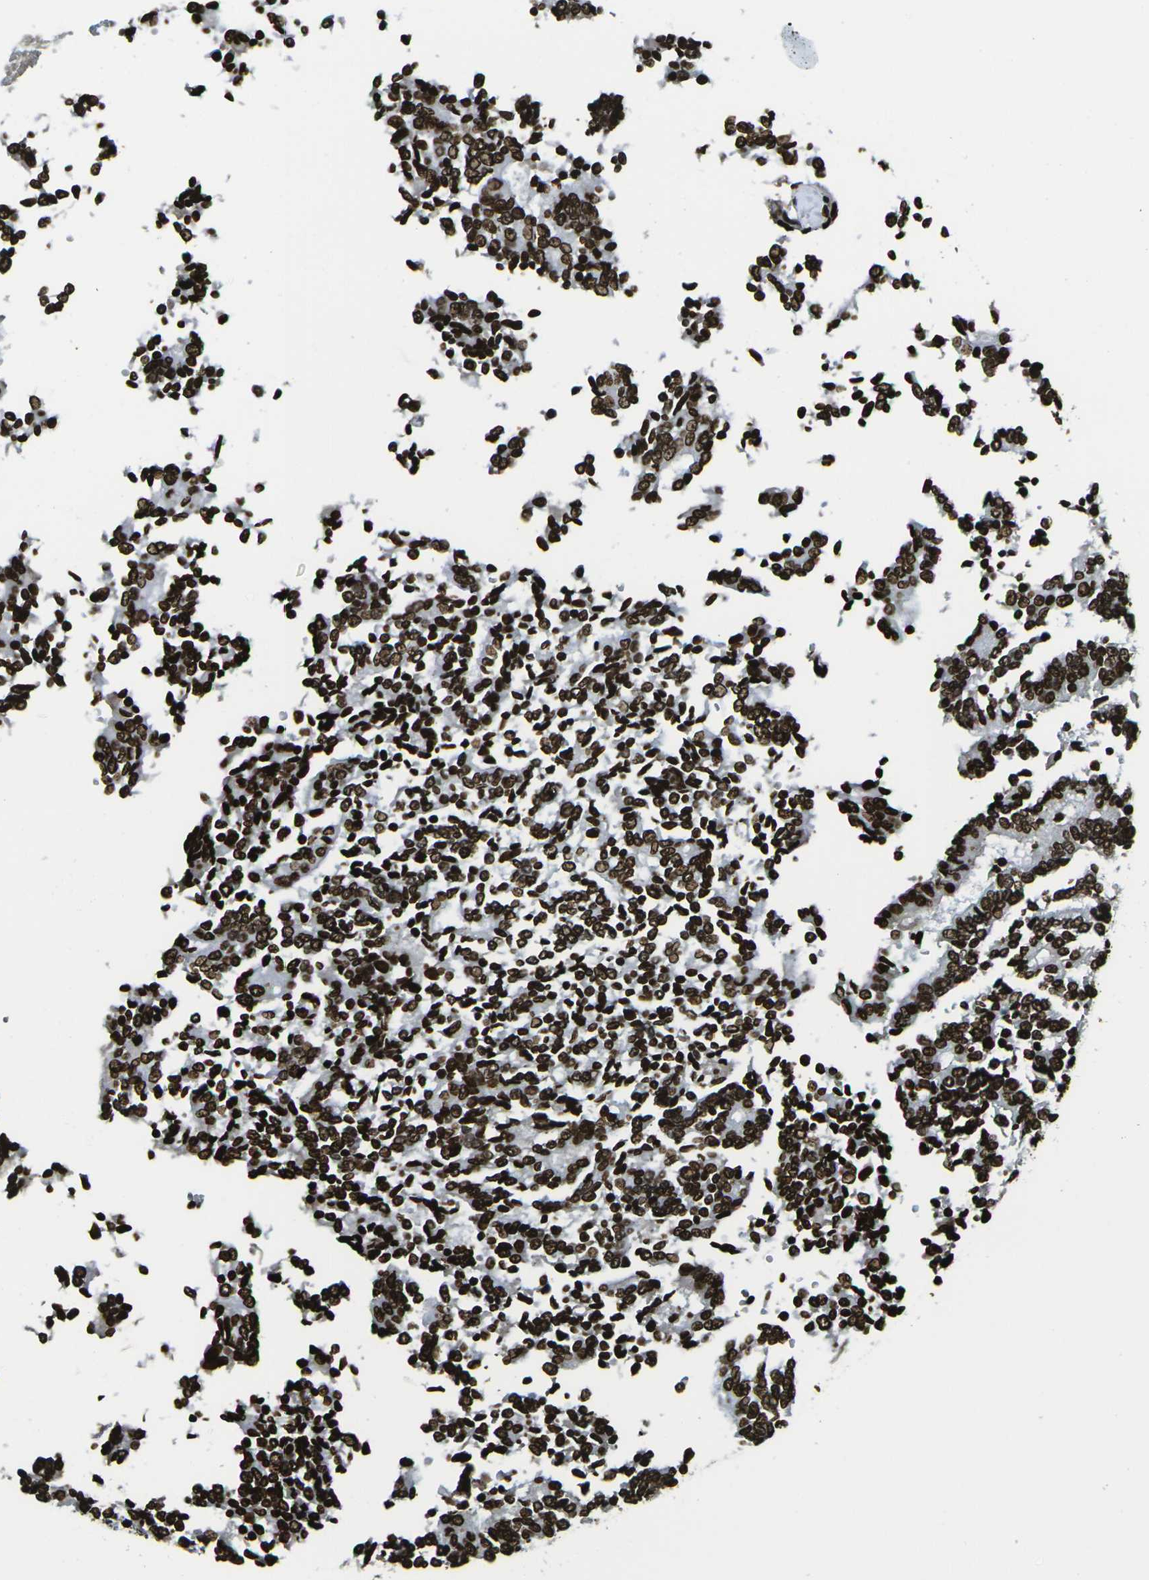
{"staining": {"intensity": "strong", "quantity": ">75%", "location": "nuclear"}, "tissue": "prostate cancer", "cell_type": "Tumor cells", "image_type": "cancer", "snomed": [{"axis": "morphology", "description": "Normal tissue, NOS"}, {"axis": "morphology", "description": "Adenocarcinoma, High grade"}, {"axis": "topography", "description": "Prostate"}, {"axis": "topography", "description": "Seminal veicle"}], "caption": "Tumor cells show high levels of strong nuclear expression in about >75% of cells in prostate cancer (adenocarcinoma (high-grade)).", "gene": "H1-2", "patient": {"sex": "male", "age": 55}}